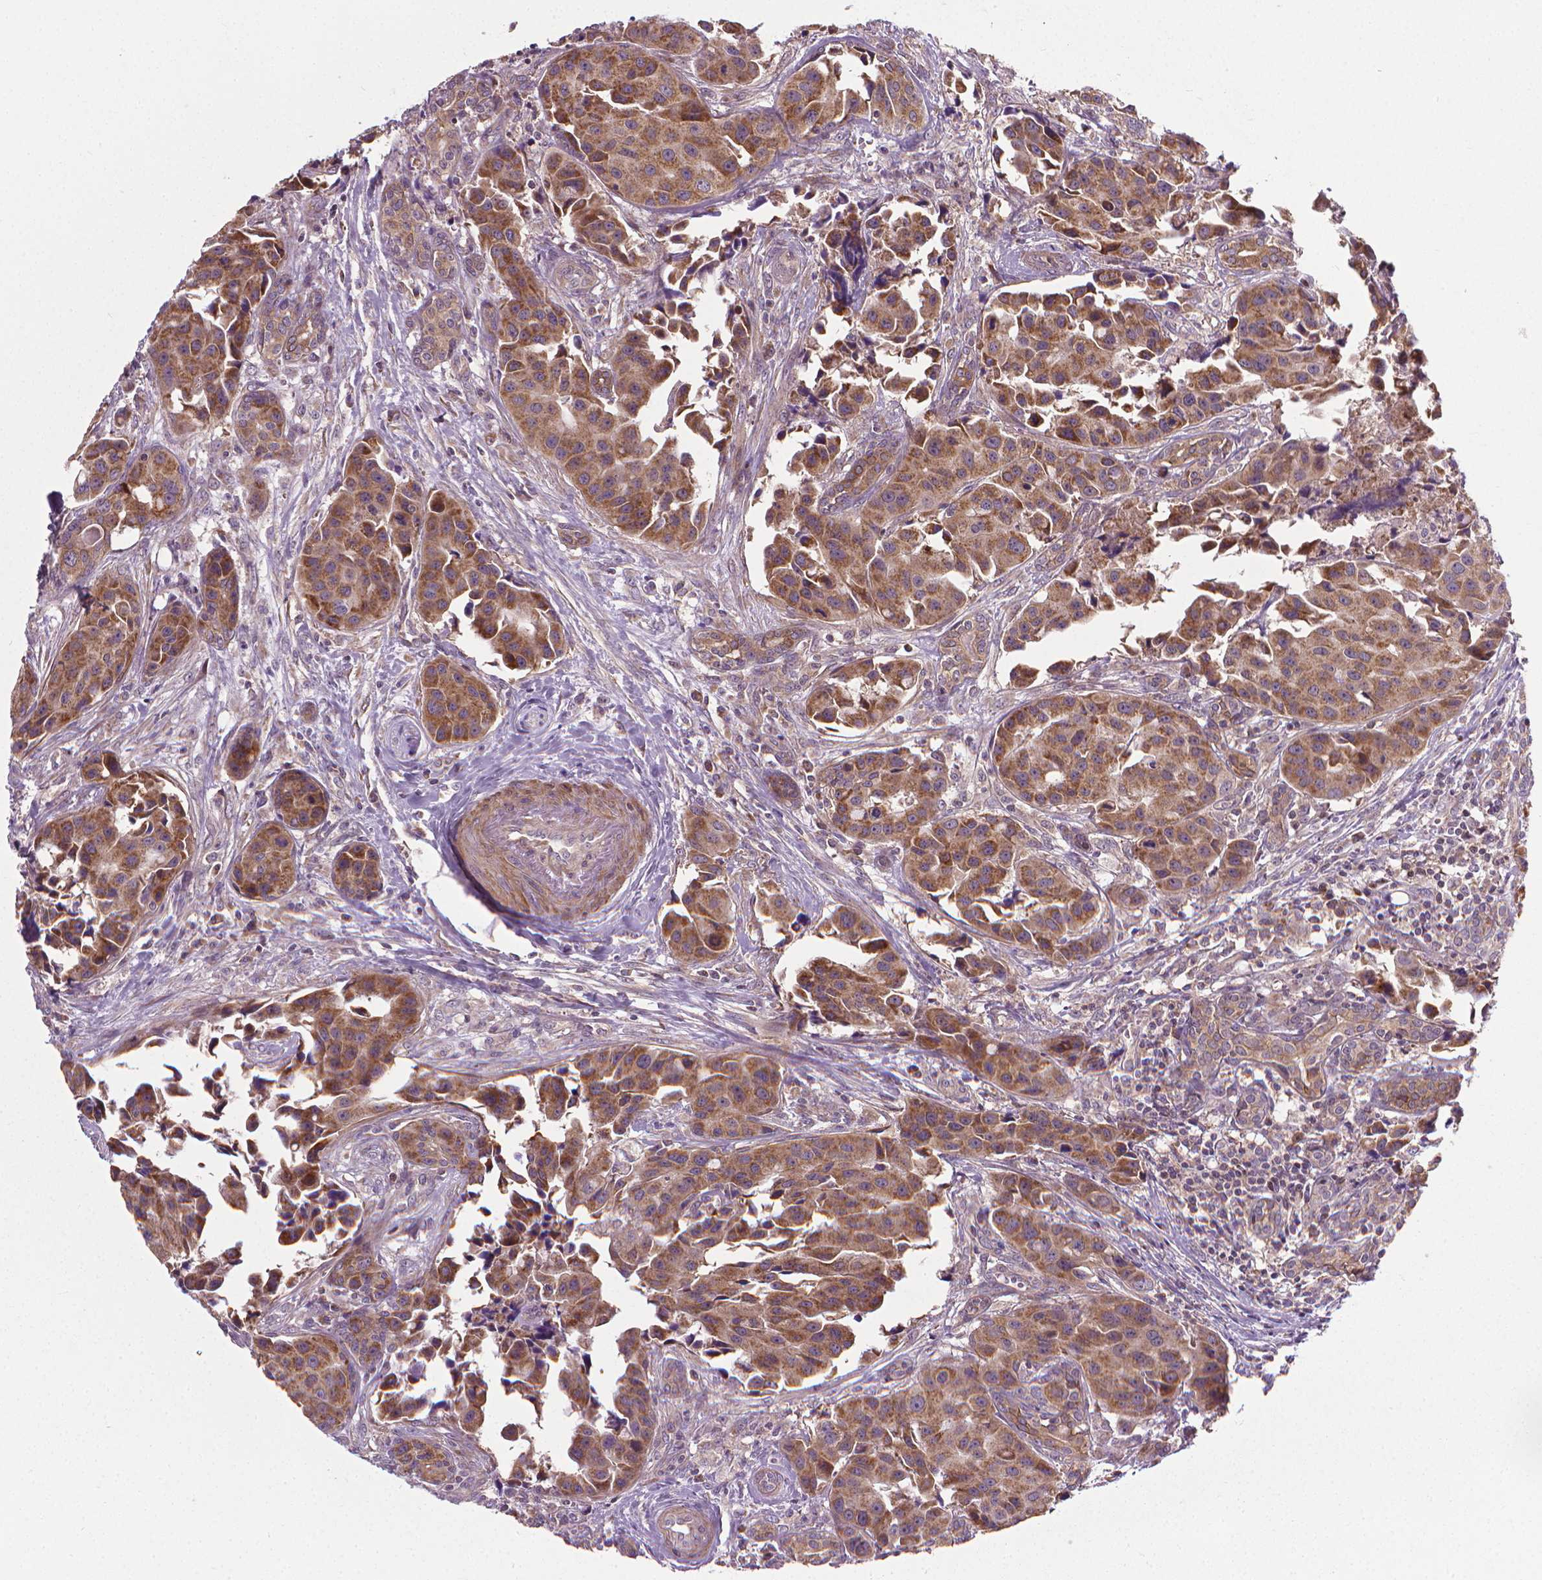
{"staining": {"intensity": "moderate", "quantity": "25%-75%", "location": "cytoplasmic/membranous"}, "tissue": "head and neck cancer", "cell_type": "Tumor cells", "image_type": "cancer", "snomed": [{"axis": "morphology", "description": "Adenocarcinoma, NOS"}, {"axis": "topography", "description": "Head-Neck"}], "caption": "A brown stain labels moderate cytoplasmic/membranous staining of a protein in human head and neck cancer tumor cells.", "gene": "PRAG1", "patient": {"sex": "male", "age": 76}}